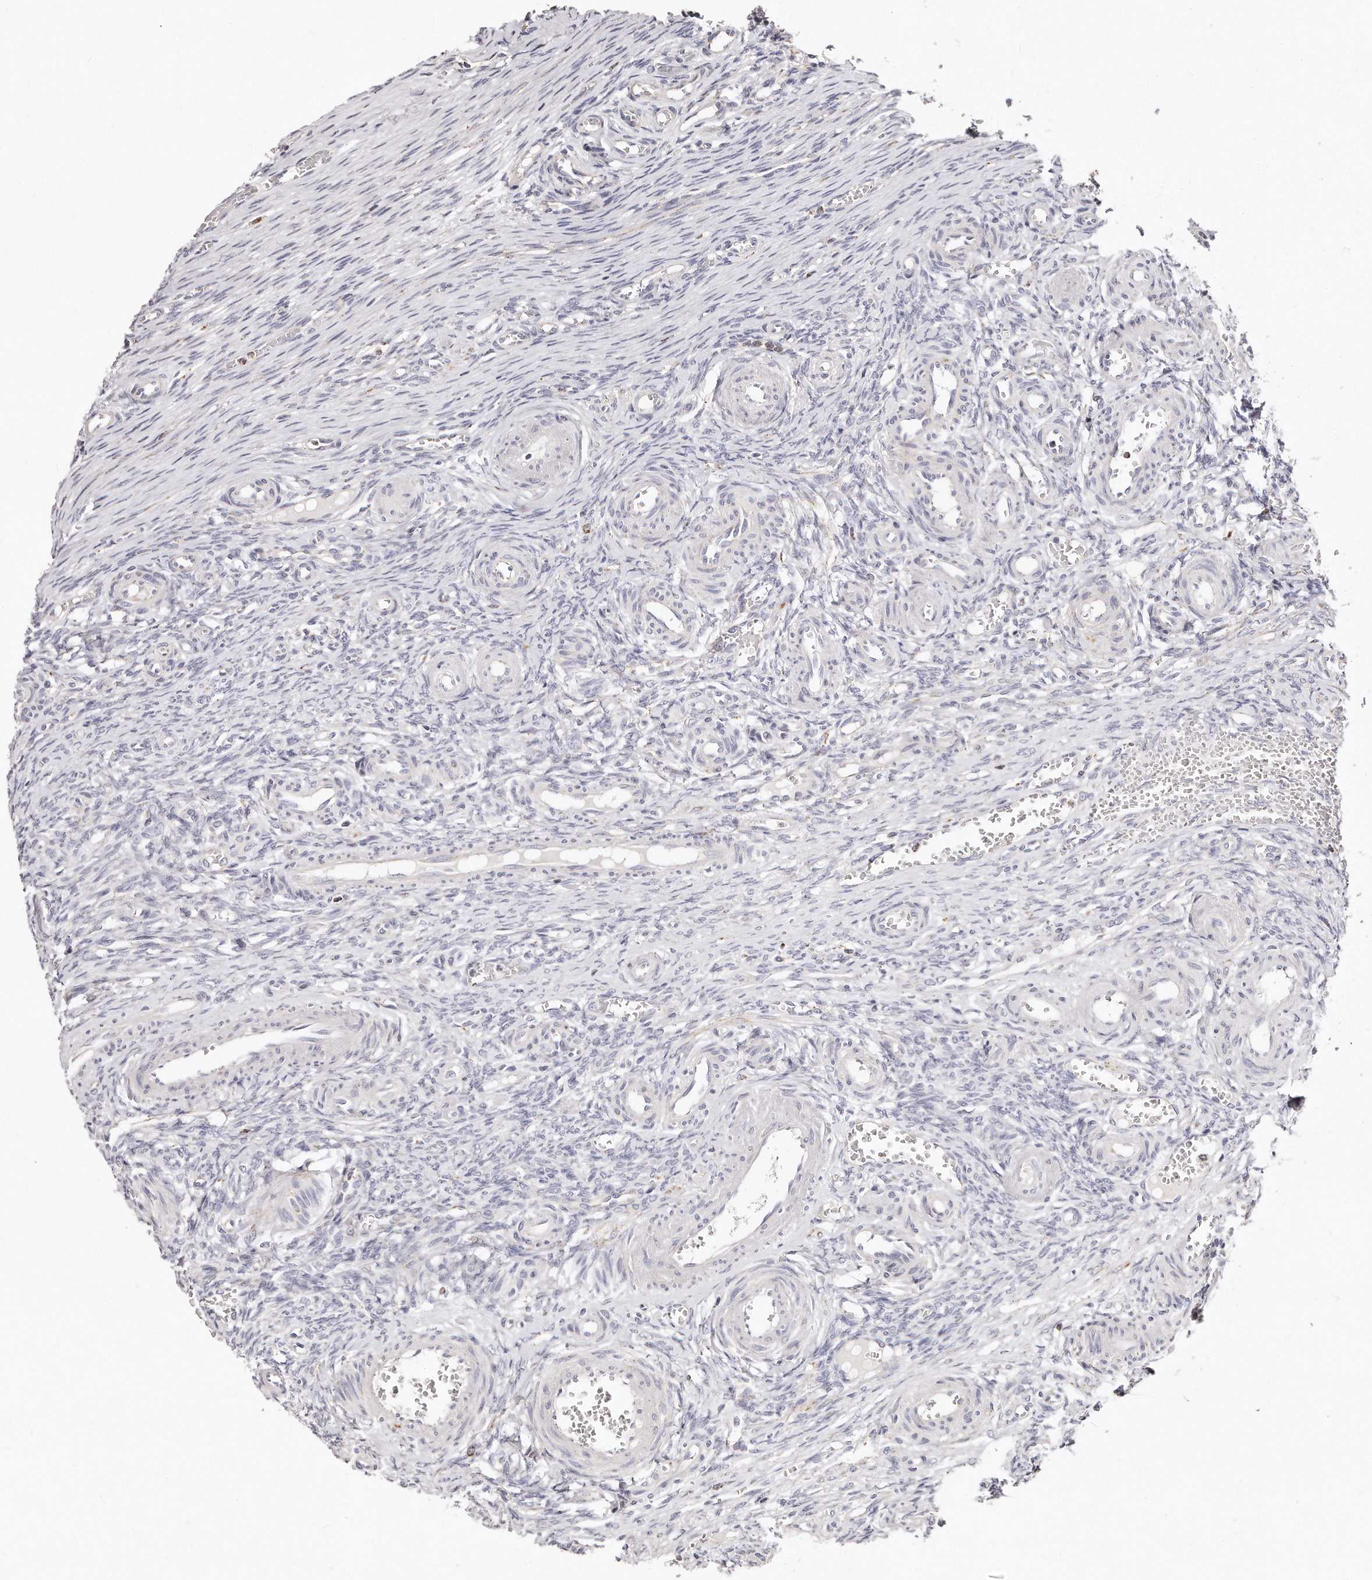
{"staining": {"intensity": "negative", "quantity": "none", "location": "none"}, "tissue": "ovary", "cell_type": "Ovarian stroma cells", "image_type": "normal", "snomed": [{"axis": "morphology", "description": "Adenocarcinoma, NOS"}, {"axis": "topography", "description": "Endometrium"}], "caption": "This is a micrograph of immunohistochemistry staining of benign ovary, which shows no positivity in ovarian stroma cells.", "gene": "RTKN", "patient": {"sex": "female", "age": 32}}